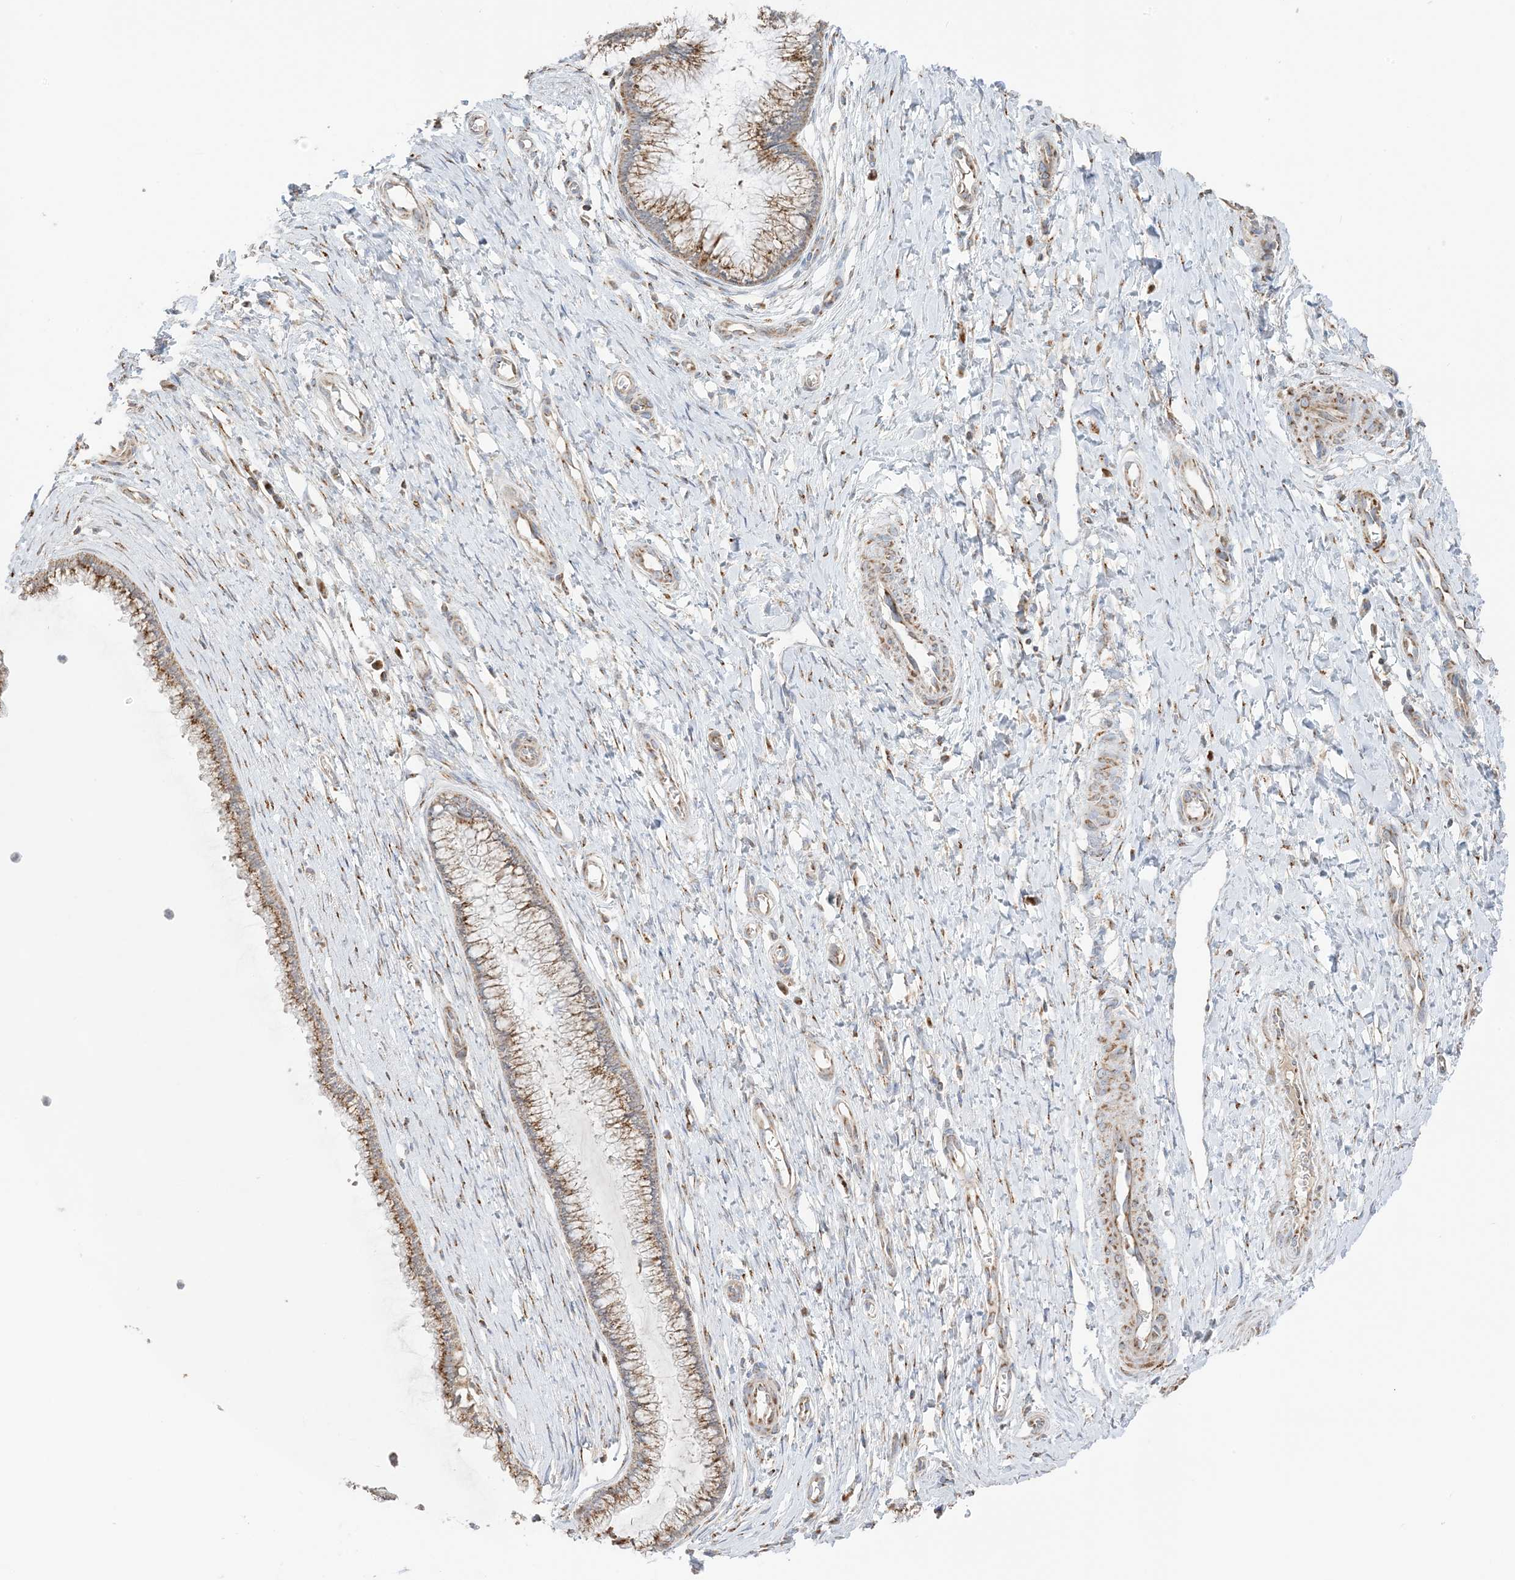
{"staining": {"intensity": "moderate", "quantity": "25%-75%", "location": "cytoplasmic/membranous"}, "tissue": "cervix", "cell_type": "Glandular cells", "image_type": "normal", "snomed": [{"axis": "morphology", "description": "Normal tissue, NOS"}, {"axis": "topography", "description": "Cervix"}], "caption": "A micrograph showing moderate cytoplasmic/membranous positivity in about 25%-75% of glandular cells in normal cervix, as visualized by brown immunohistochemical staining.", "gene": "SLC25A12", "patient": {"sex": "female", "age": 55}}